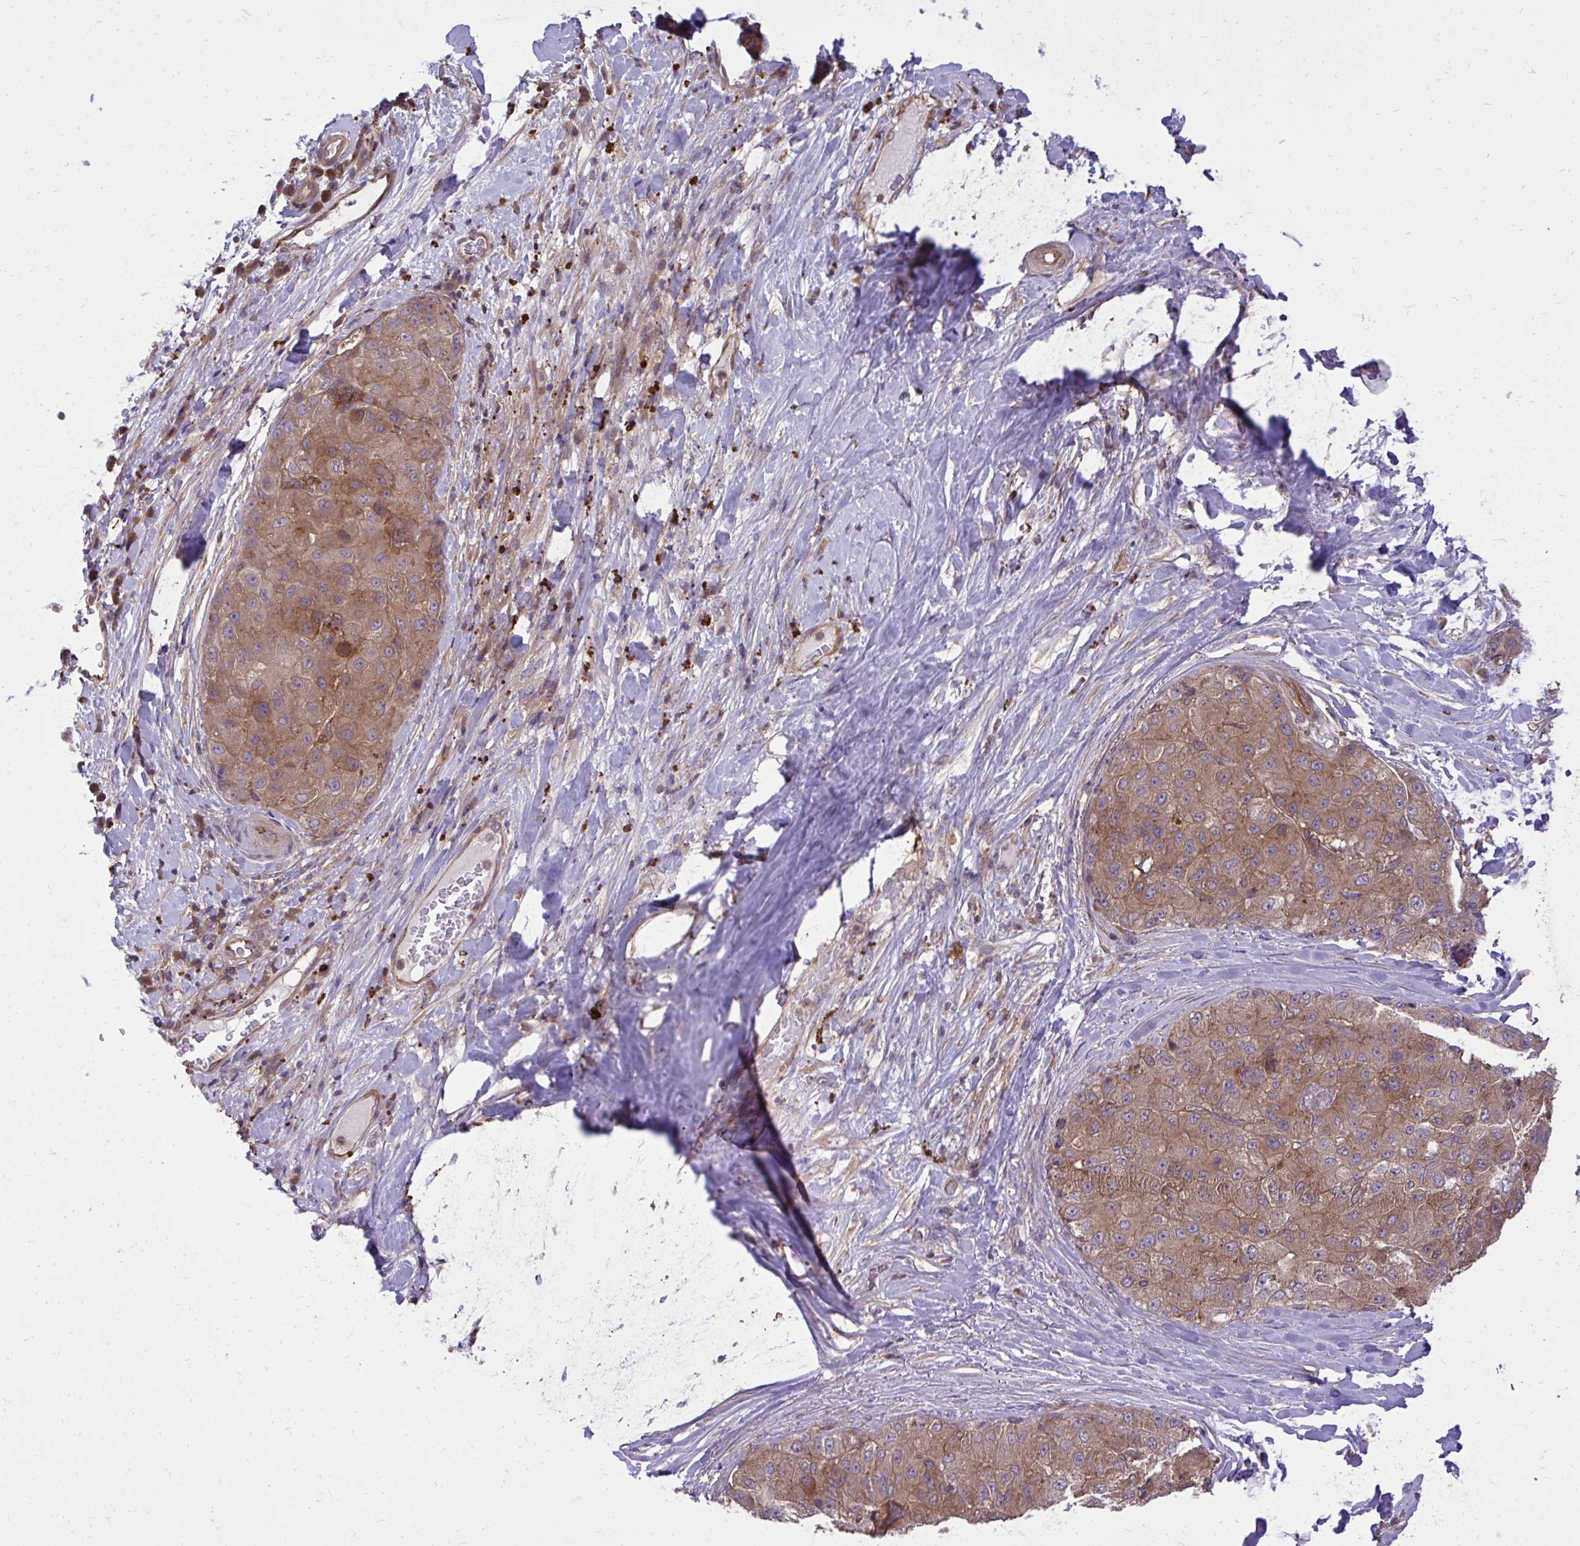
{"staining": {"intensity": "moderate", "quantity": ">75%", "location": "cytoplasmic/membranous"}, "tissue": "liver cancer", "cell_type": "Tumor cells", "image_type": "cancer", "snomed": [{"axis": "morphology", "description": "Carcinoma, Hepatocellular, NOS"}, {"axis": "topography", "description": "Liver"}], "caption": "A medium amount of moderate cytoplasmic/membranous staining is seen in approximately >75% of tumor cells in liver cancer (hepatocellular carcinoma) tissue. (Stains: DAB in brown, nuclei in blue, Microscopy: brightfield microscopy at high magnification).", "gene": "PPP5C", "patient": {"sex": "male", "age": 80}}